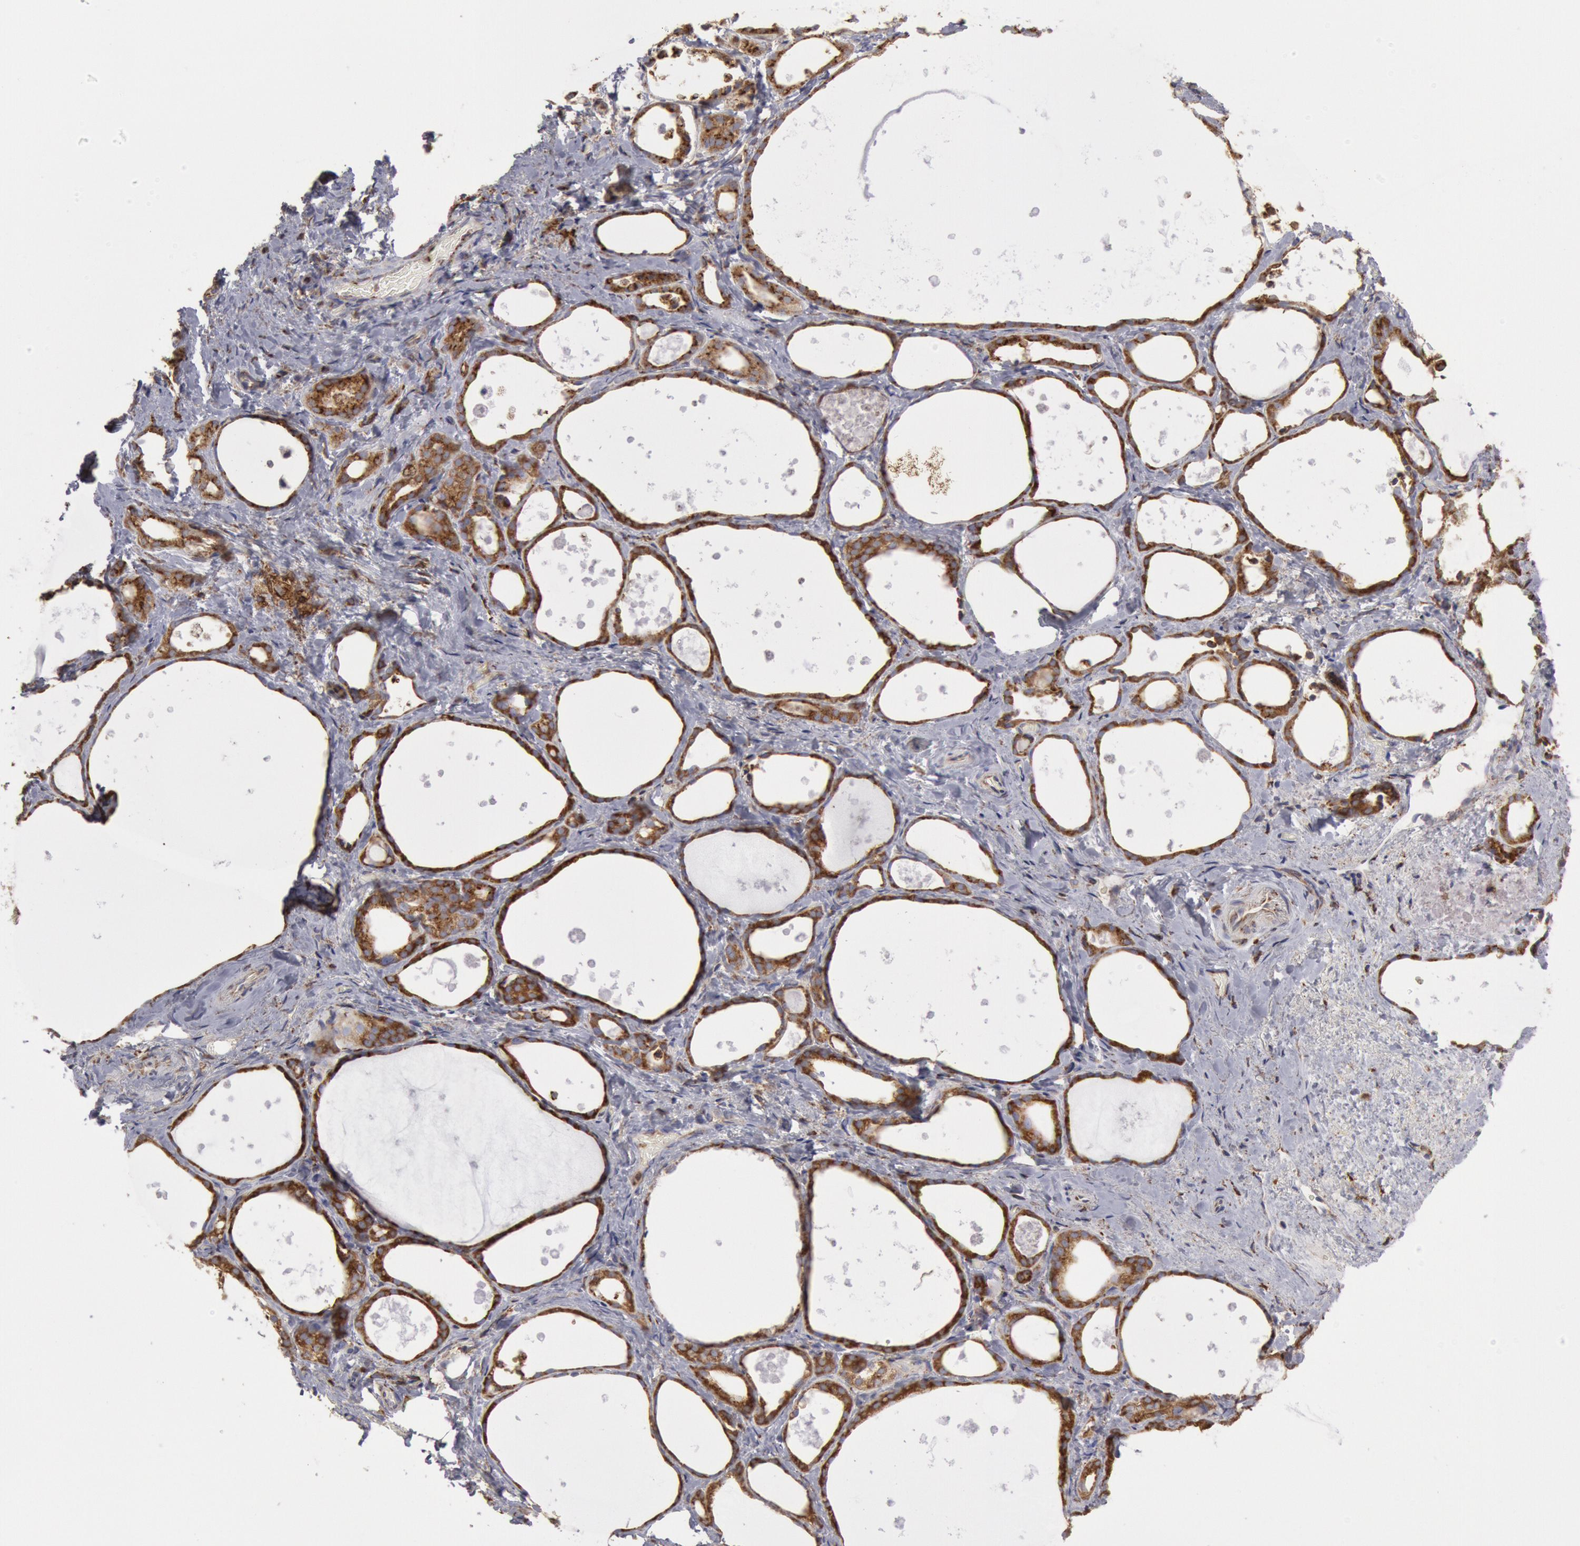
{"staining": {"intensity": "strong", "quantity": ">75%", "location": "none"}, "tissue": "thyroid gland", "cell_type": "Glandular cells", "image_type": "normal", "snomed": [{"axis": "morphology", "description": "Normal tissue, NOS"}, {"axis": "topography", "description": "Thyroid gland"}], "caption": "Thyroid gland stained with immunohistochemistry shows strong None expression in approximately >75% of glandular cells.", "gene": "ERP44", "patient": {"sex": "female", "age": 75}}